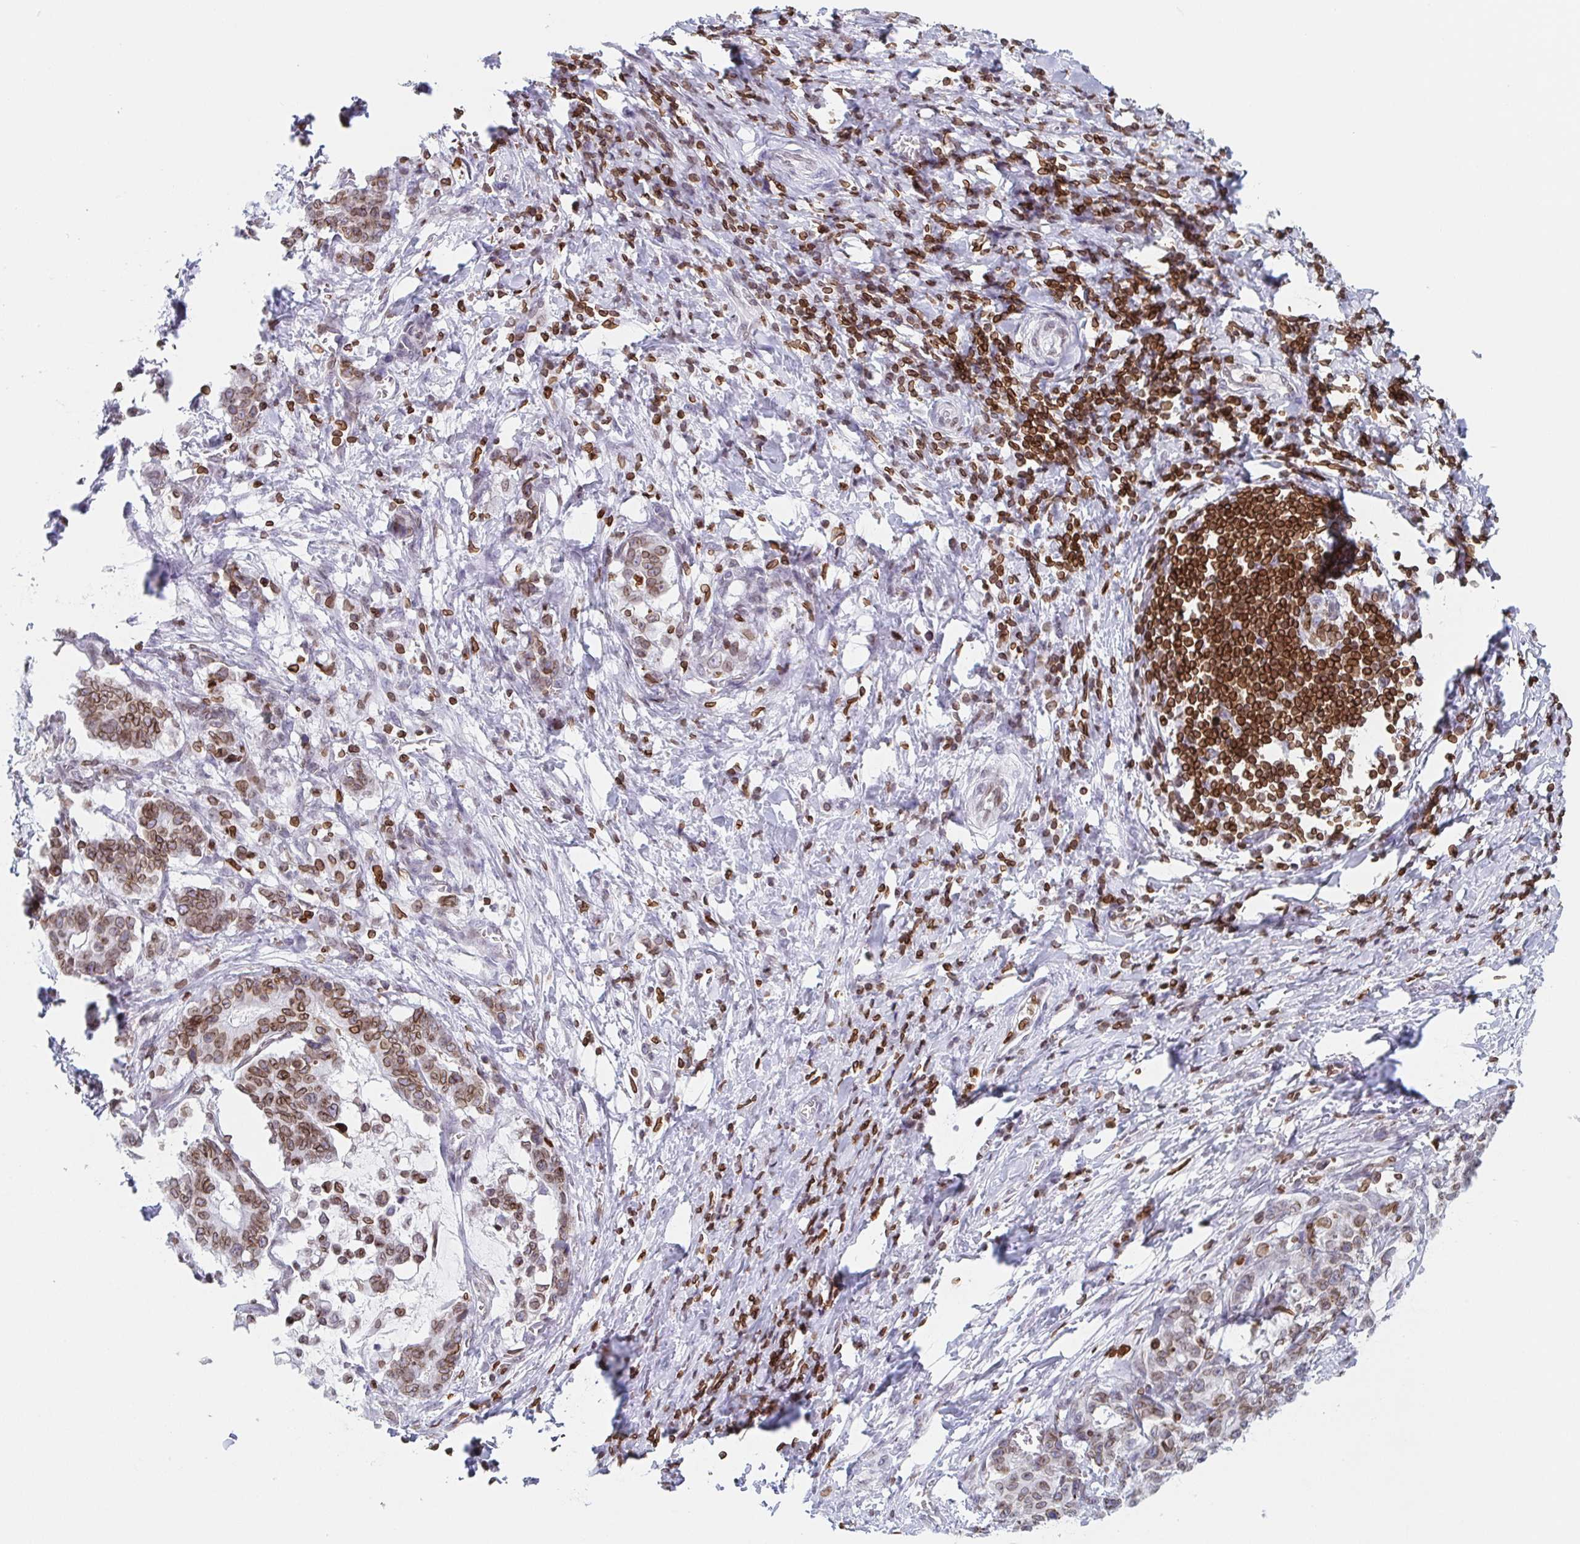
{"staining": {"intensity": "moderate", "quantity": ">75%", "location": "cytoplasmic/membranous,nuclear"}, "tissue": "stomach cancer", "cell_type": "Tumor cells", "image_type": "cancer", "snomed": [{"axis": "morphology", "description": "Normal tissue, NOS"}, {"axis": "morphology", "description": "Adenocarcinoma, NOS"}, {"axis": "topography", "description": "Stomach"}], "caption": "A high-resolution image shows immunohistochemistry staining of stomach cancer, which reveals moderate cytoplasmic/membranous and nuclear expression in approximately >75% of tumor cells.", "gene": "BTBD7", "patient": {"sex": "female", "age": 64}}